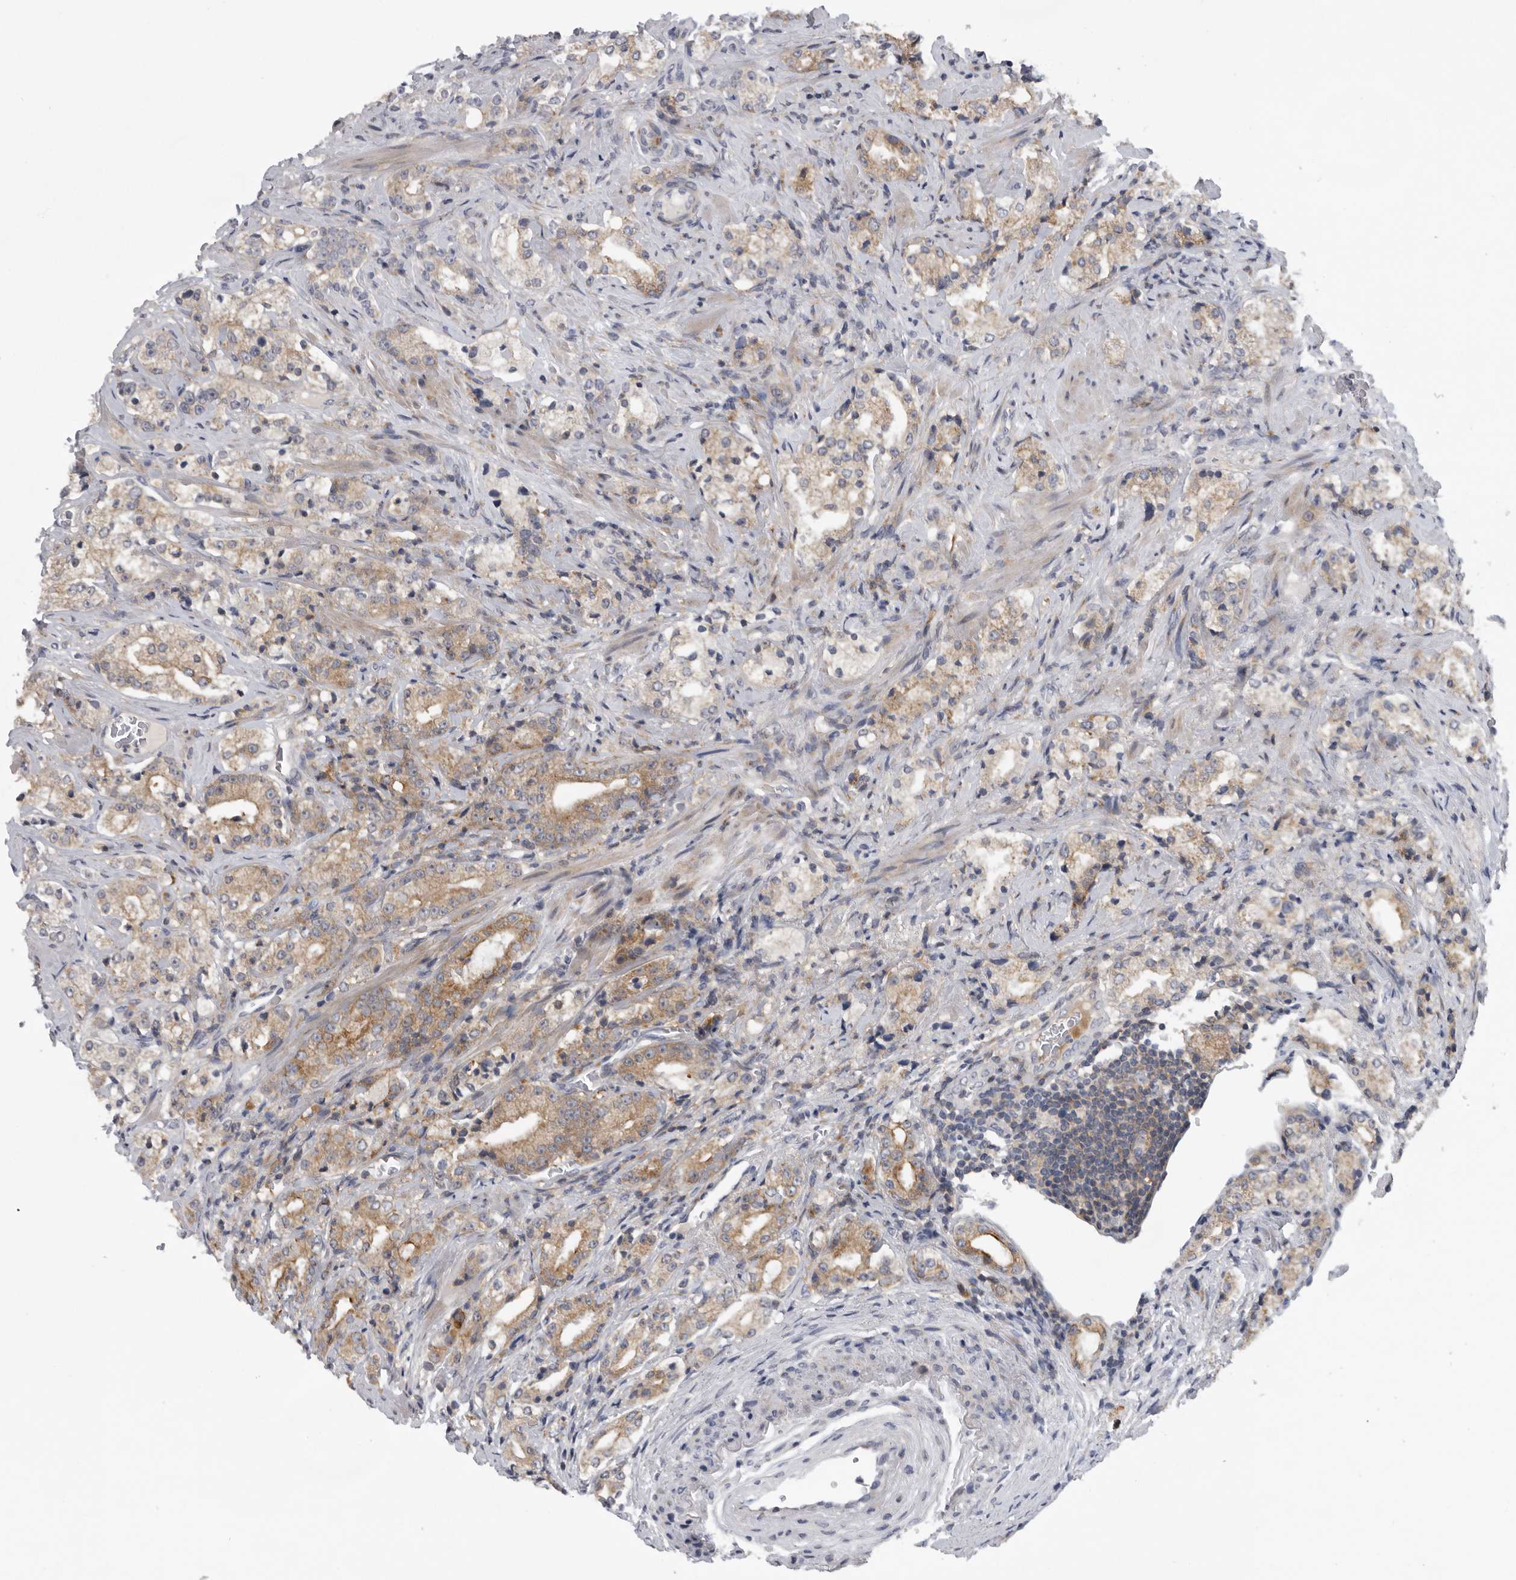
{"staining": {"intensity": "moderate", "quantity": ">75%", "location": "cytoplasmic/membranous"}, "tissue": "prostate cancer", "cell_type": "Tumor cells", "image_type": "cancer", "snomed": [{"axis": "morphology", "description": "Adenocarcinoma, High grade"}, {"axis": "topography", "description": "Prostate"}], "caption": "DAB immunohistochemical staining of human prostate cancer (adenocarcinoma (high-grade)) displays moderate cytoplasmic/membranous protein staining in approximately >75% of tumor cells.", "gene": "USP24", "patient": {"sex": "male", "age": 63}}